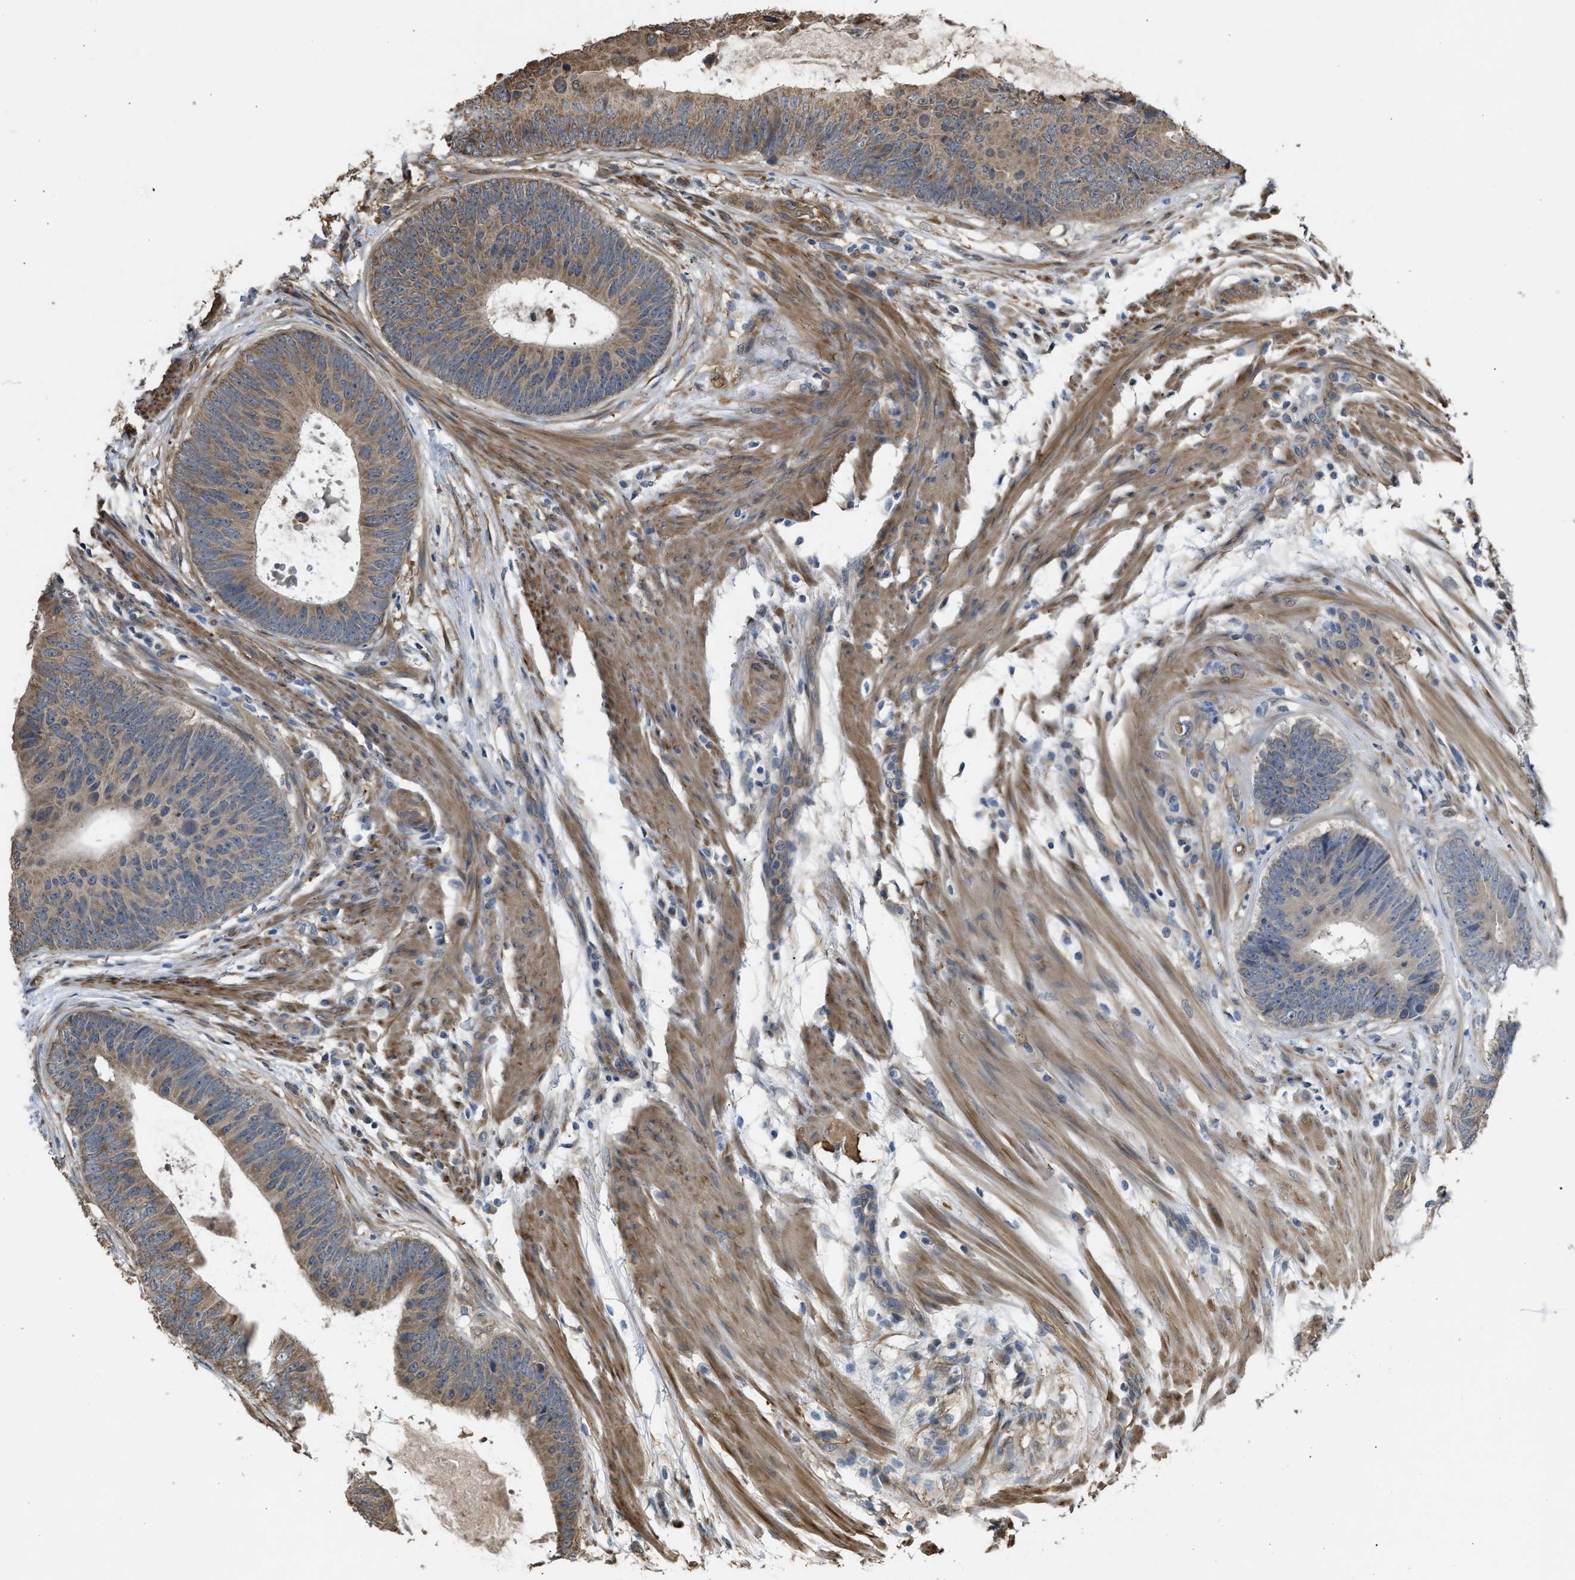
{"staining": {"intensity": "weak", "quantity": ">75%", "location": "cytoplasmic/membranous"}, "tissue": "colorectal cancer", "cell_type": "Tumor cells", "image_type": "cancer", "snomed": [{"axis": "morphology", "description": "Adenocarcinoma, NOS"}, {"axis": "topography", "description": "Colon"}], "caption": "Brown immunohistochemical staining in human colorectal adenocarcinoma demonstrates weak cytoplasmic/membranous positivity in about >75% of tumor cells. (DAB (3,3'-diaminobenzidine) IHC, brown staining for protein, blue staining for nuclei).", "gene": "BAG3", "patient": {"sex": "male", "age": 56}}